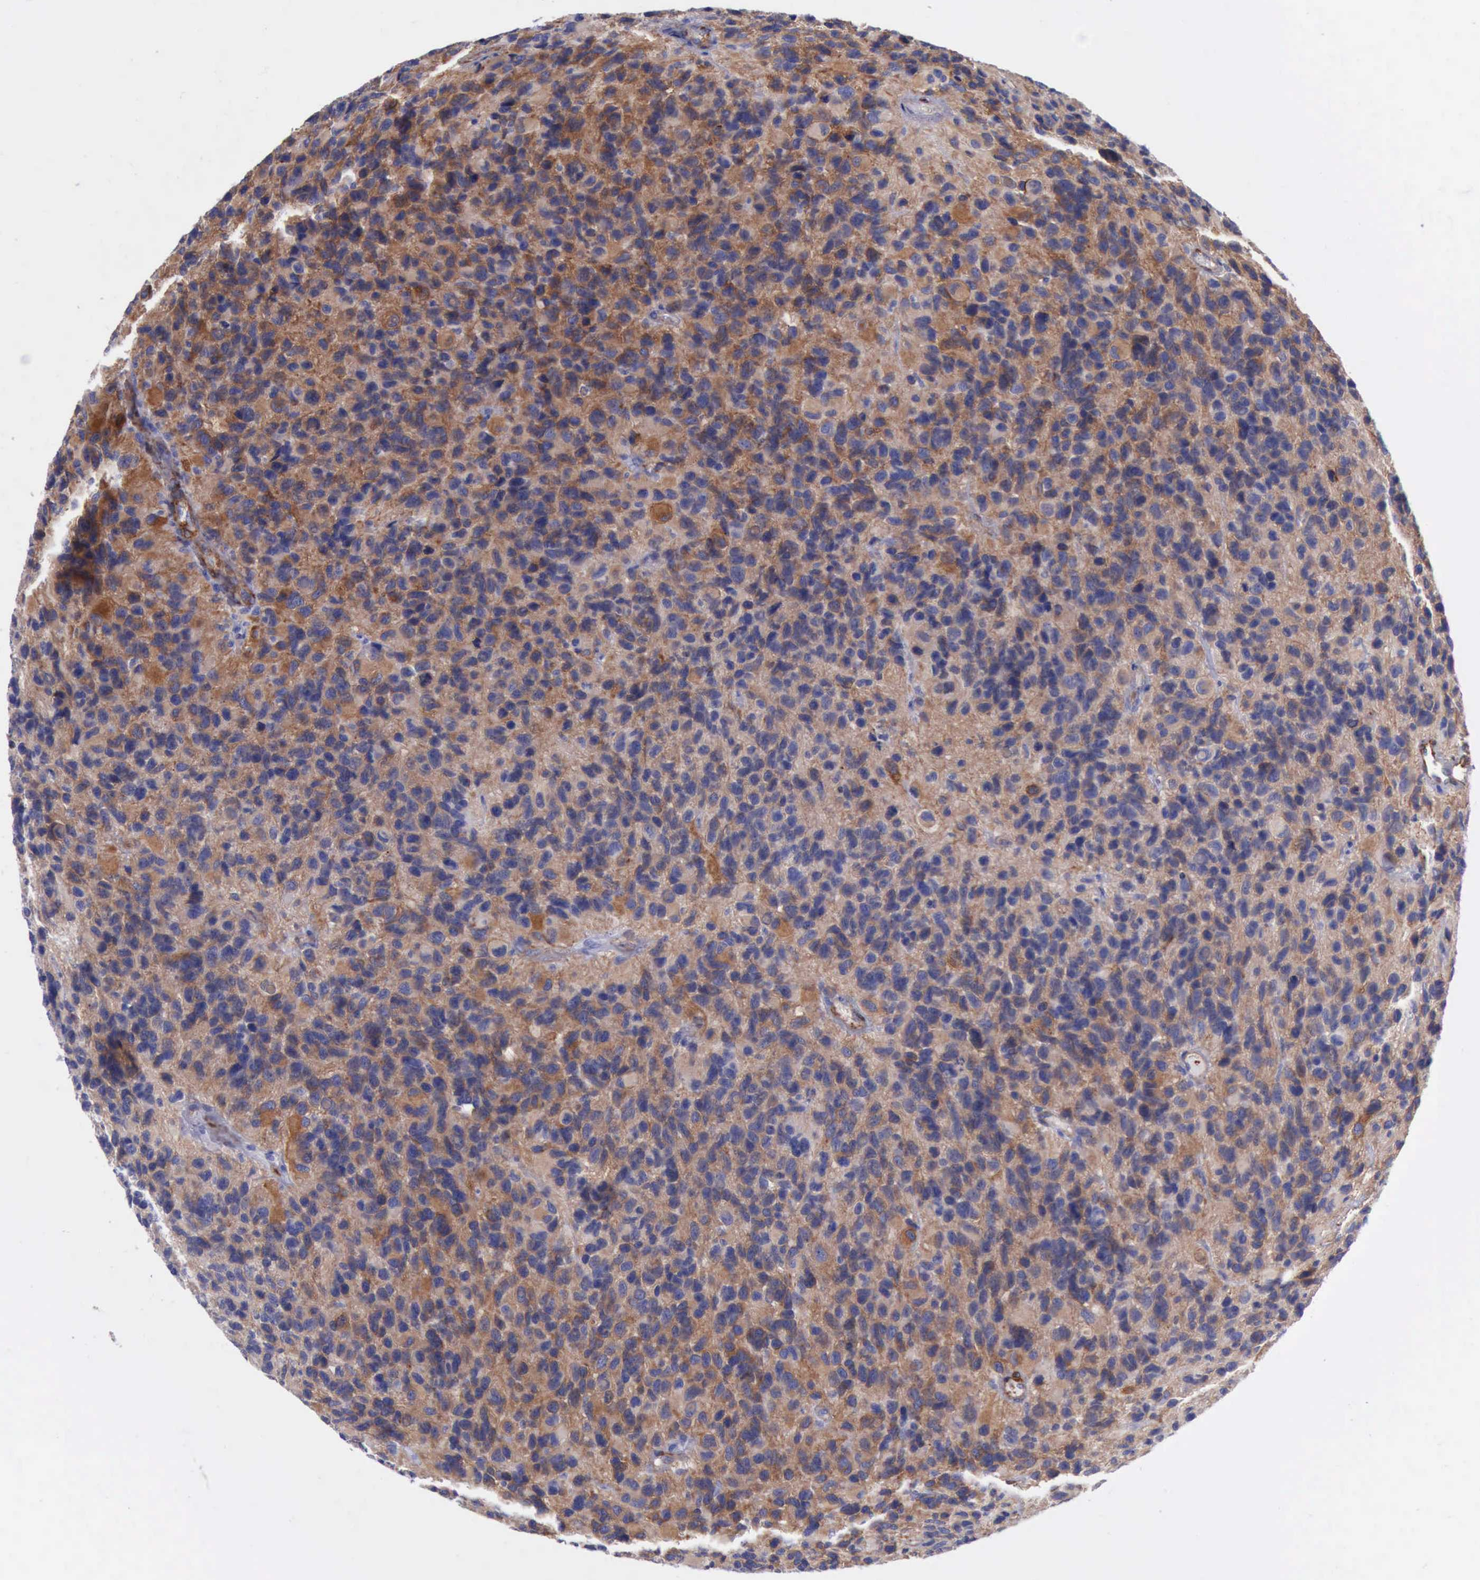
{"staining": {"intensity": "moderate", "quantity": ">75%", "location": "cytoplasmic/membranous"}, "tissue": "glioma", "cell_type": "Tumor cells", "image_type": "cancer", "snomed": [{"axis": "morphology", "description": "Glioma, malignant, High grade"}, {"axis": "topography", "description": "Brain"}], "caption": "Immunohistochemical staining of human high-grade glioma (malignant) shows moderate cytoplasmic/membranous protein expression in about >75% of tumor cells.", "gene": "FLNA", "patient": {"sex": "male", "age": 77}}